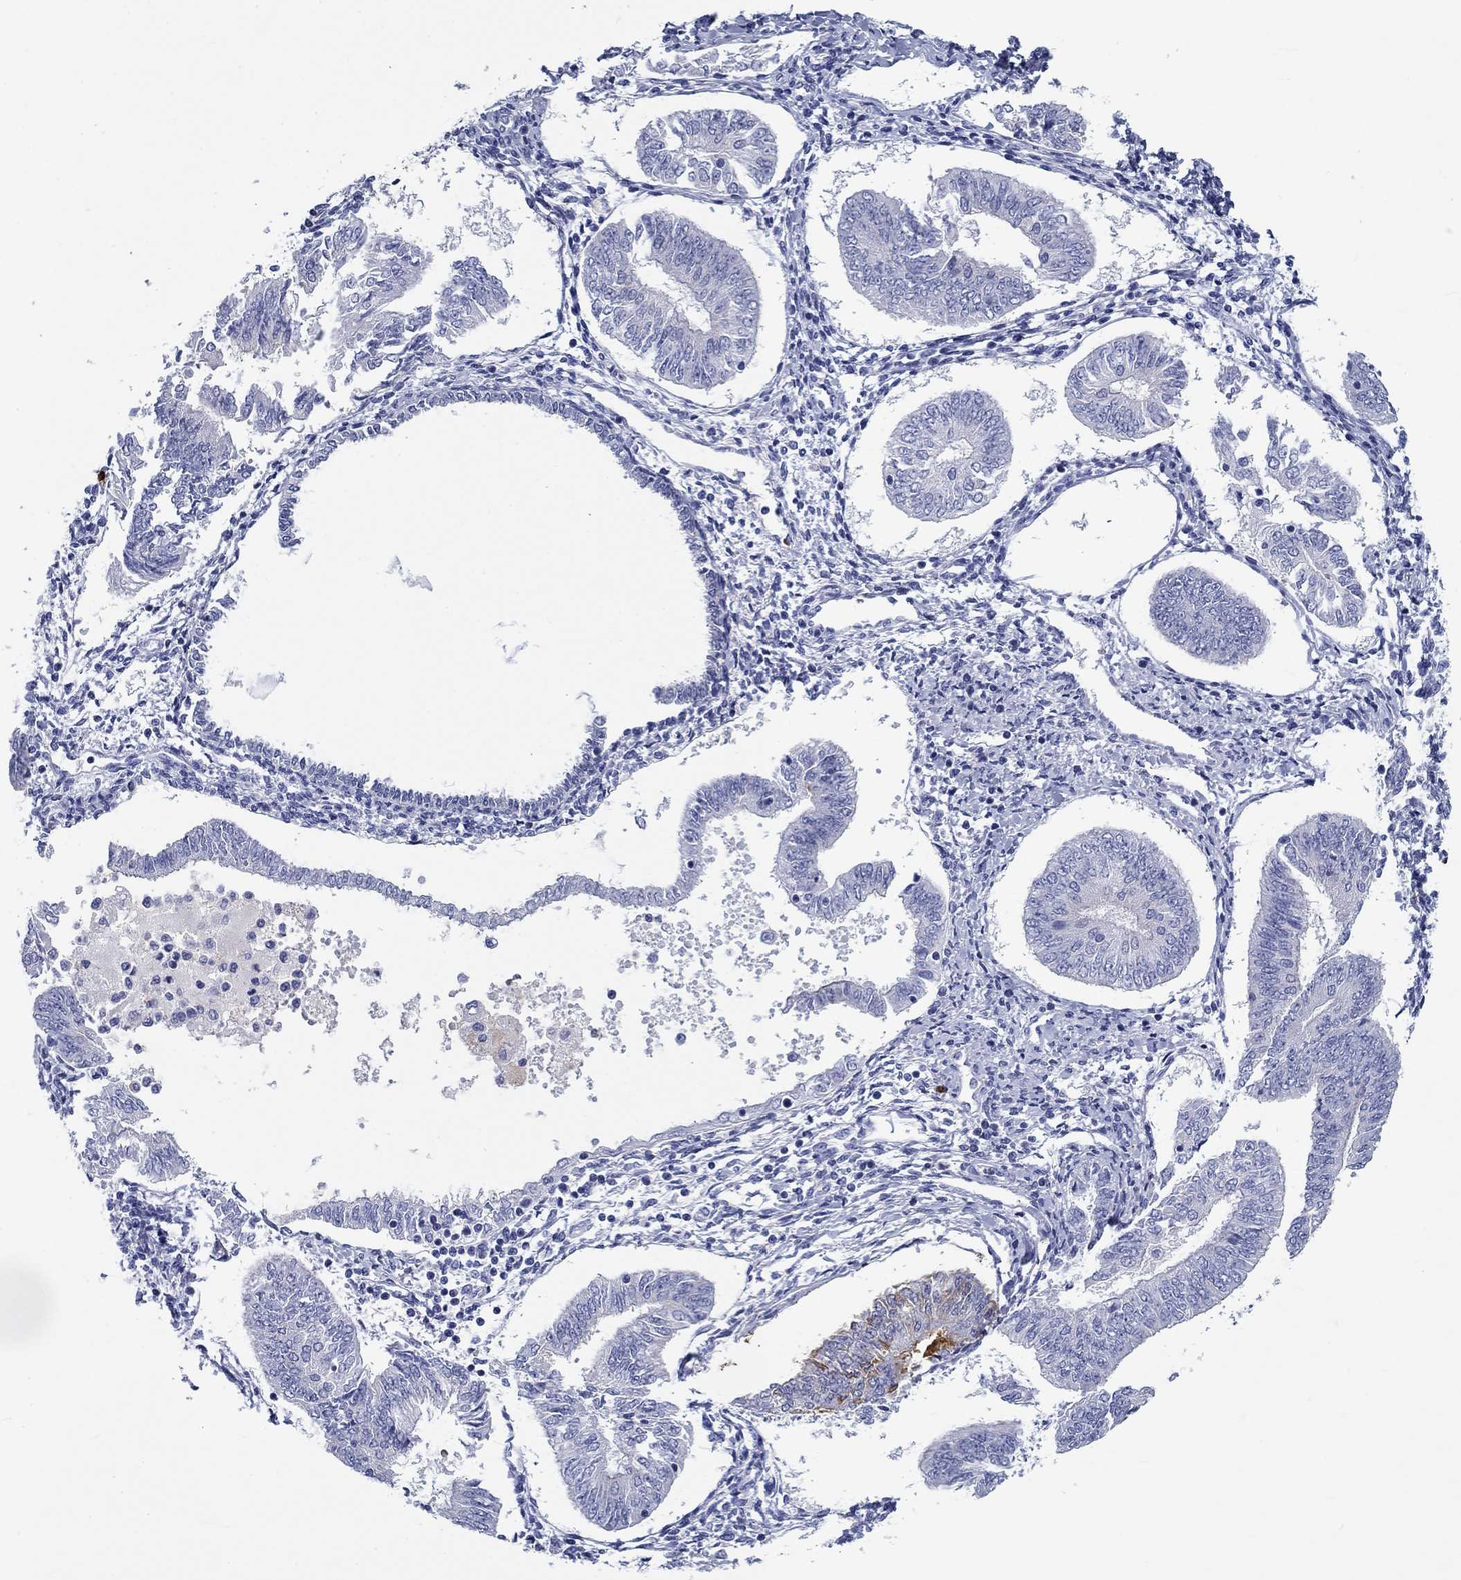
{"staining": {"intensity": "negative", "quantity": "none", "location": "none"}, "tissue": "endometrial cancer", "cell_type": "Tumor cells", "image_type": "cancer", "snomed": [{"axis": "morphology", "description": "Adenocarcinoma, NOS"}, {"axis": "topography", "description": "Endometrium"}], "caption": "Immunohistochemistry (IHC) image of neoplastic tissue: human endometrial adenocarcinoma stained with DAB shows no significant protein expression in tumor cells. (Stains: DAB (3,3'-diaminobenzidine) immunohistochemistry with hematoxylin counter stain, Microscopy: brightfield microscopy at high magnification).", "gene": "CD40LG", "patient": {"sex": "female", "age": 58}}